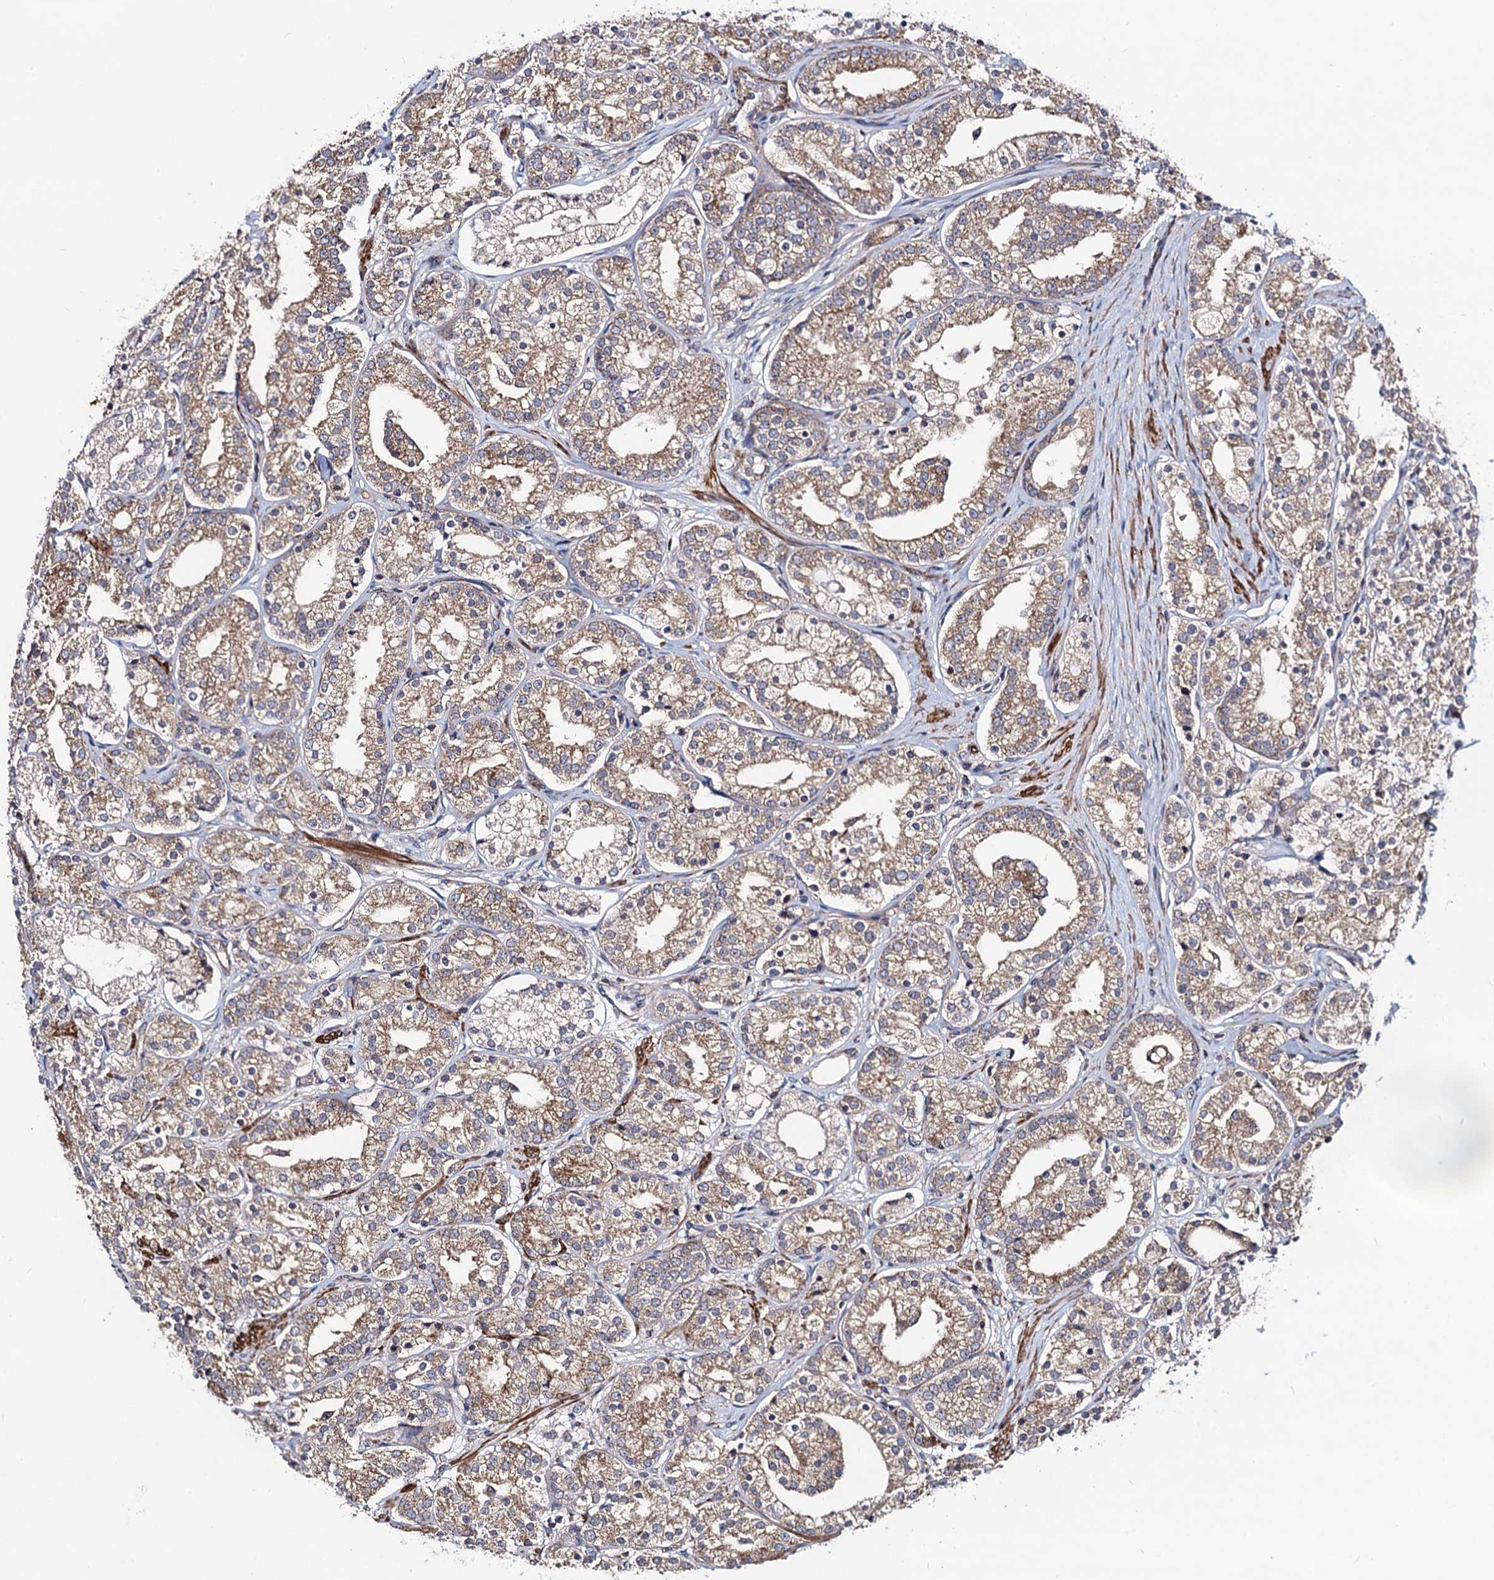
{"staining": {"intensity": "moderate", "quantity": ">75%", "location": "cytoplasmic/membranous"}, "tissue": "prostate cancer", "cell_type": "Tumor cells", "image_type": "cancer", "snomed": [{"axis": "morphology", "description": "Adenocarcinoma, High grade"}, {"axis": "topography", "description": "Prostate"}], "caption": "This micrograph exhibits IHC staining of prostate cancer, with medium moderate cytoplasmic/membranous staining in approximately >75% of tumor cells.", "gene": "DYDC1", "patient": {"sex": "male", "age": 69}}